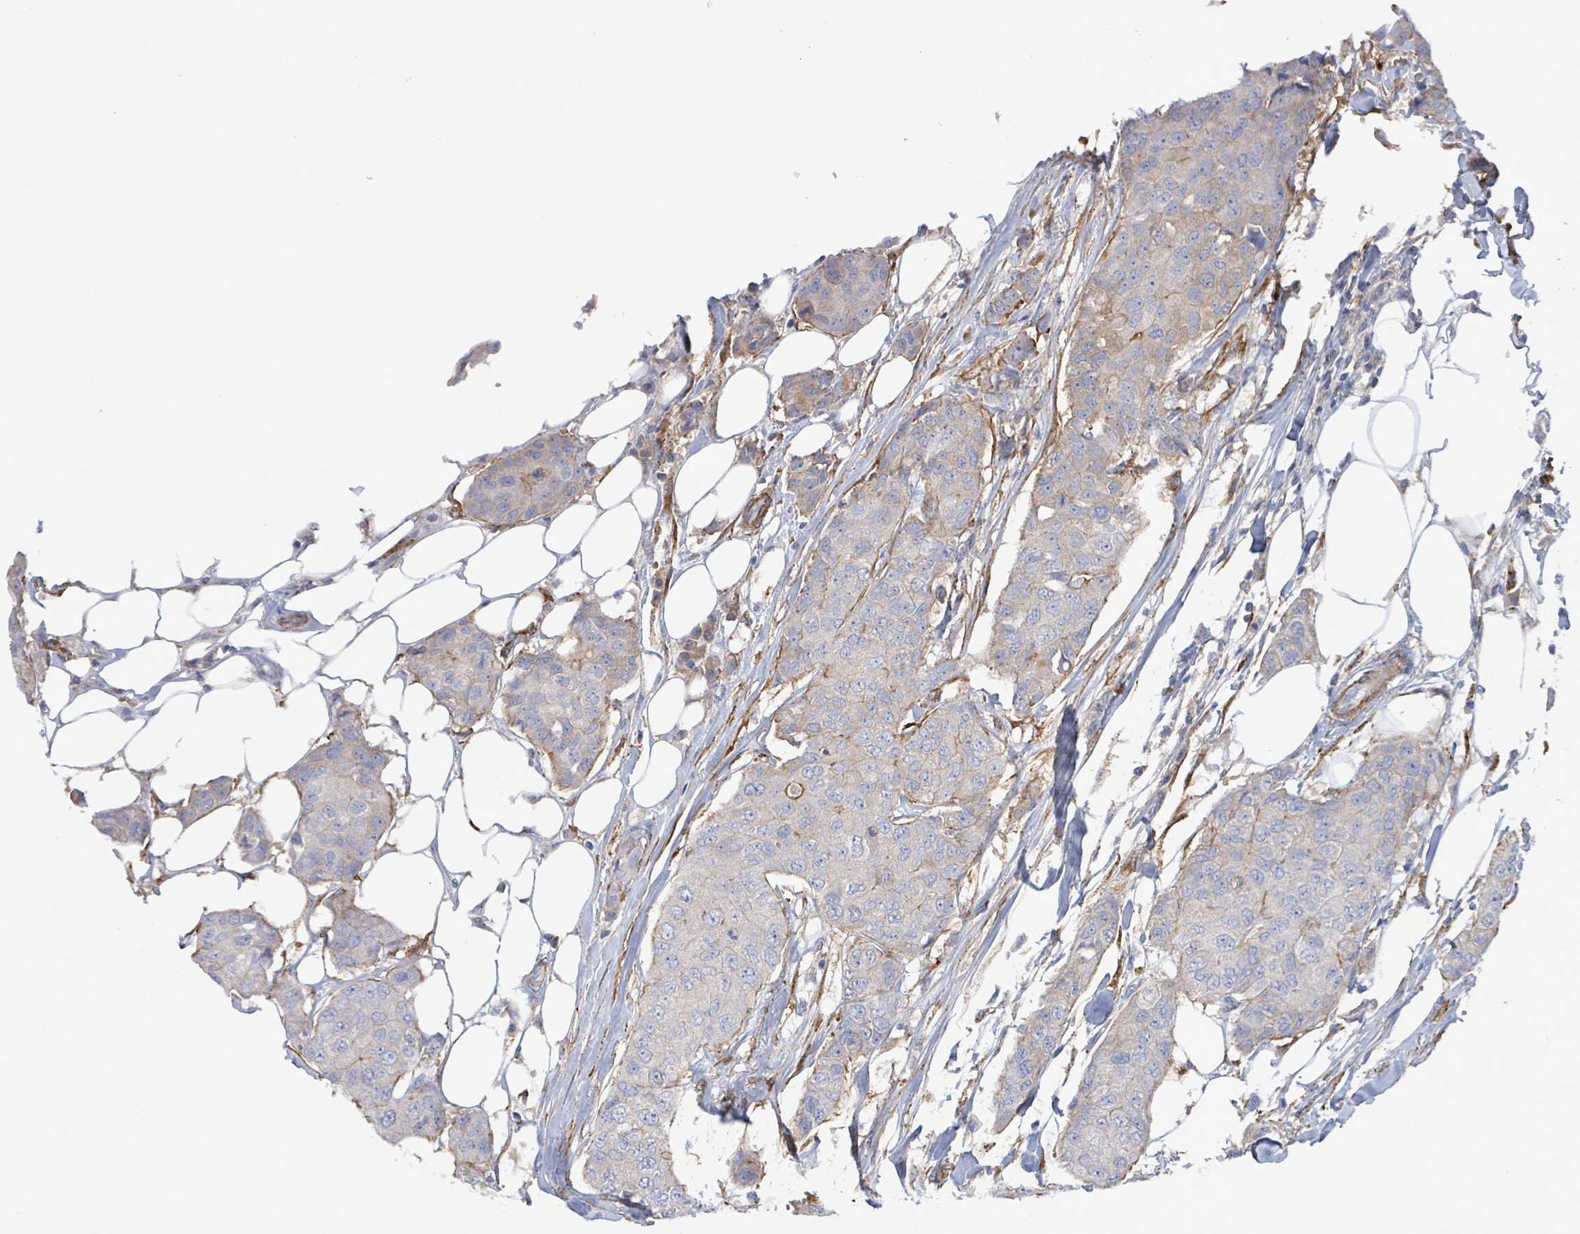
{"staining": {"intensity": "negative", "quantity": "none", "location": "none"}, "tissue": "breast cancer", "cell_type": "Tumor cells", "image_type": "cancer", "snomed": [{"axis": "morphology", "description": "Duct carcinoma"}, {"axis": "topography", "description": "Breast"}], "caption": "DAB (3,3'-diaminobenzidine) immunohistochemical staining of breast cancer reveals no significant positivity in tumor cells.", "gene": "DMRTC1B", "patient": {"sex": "female", "age": 80}}